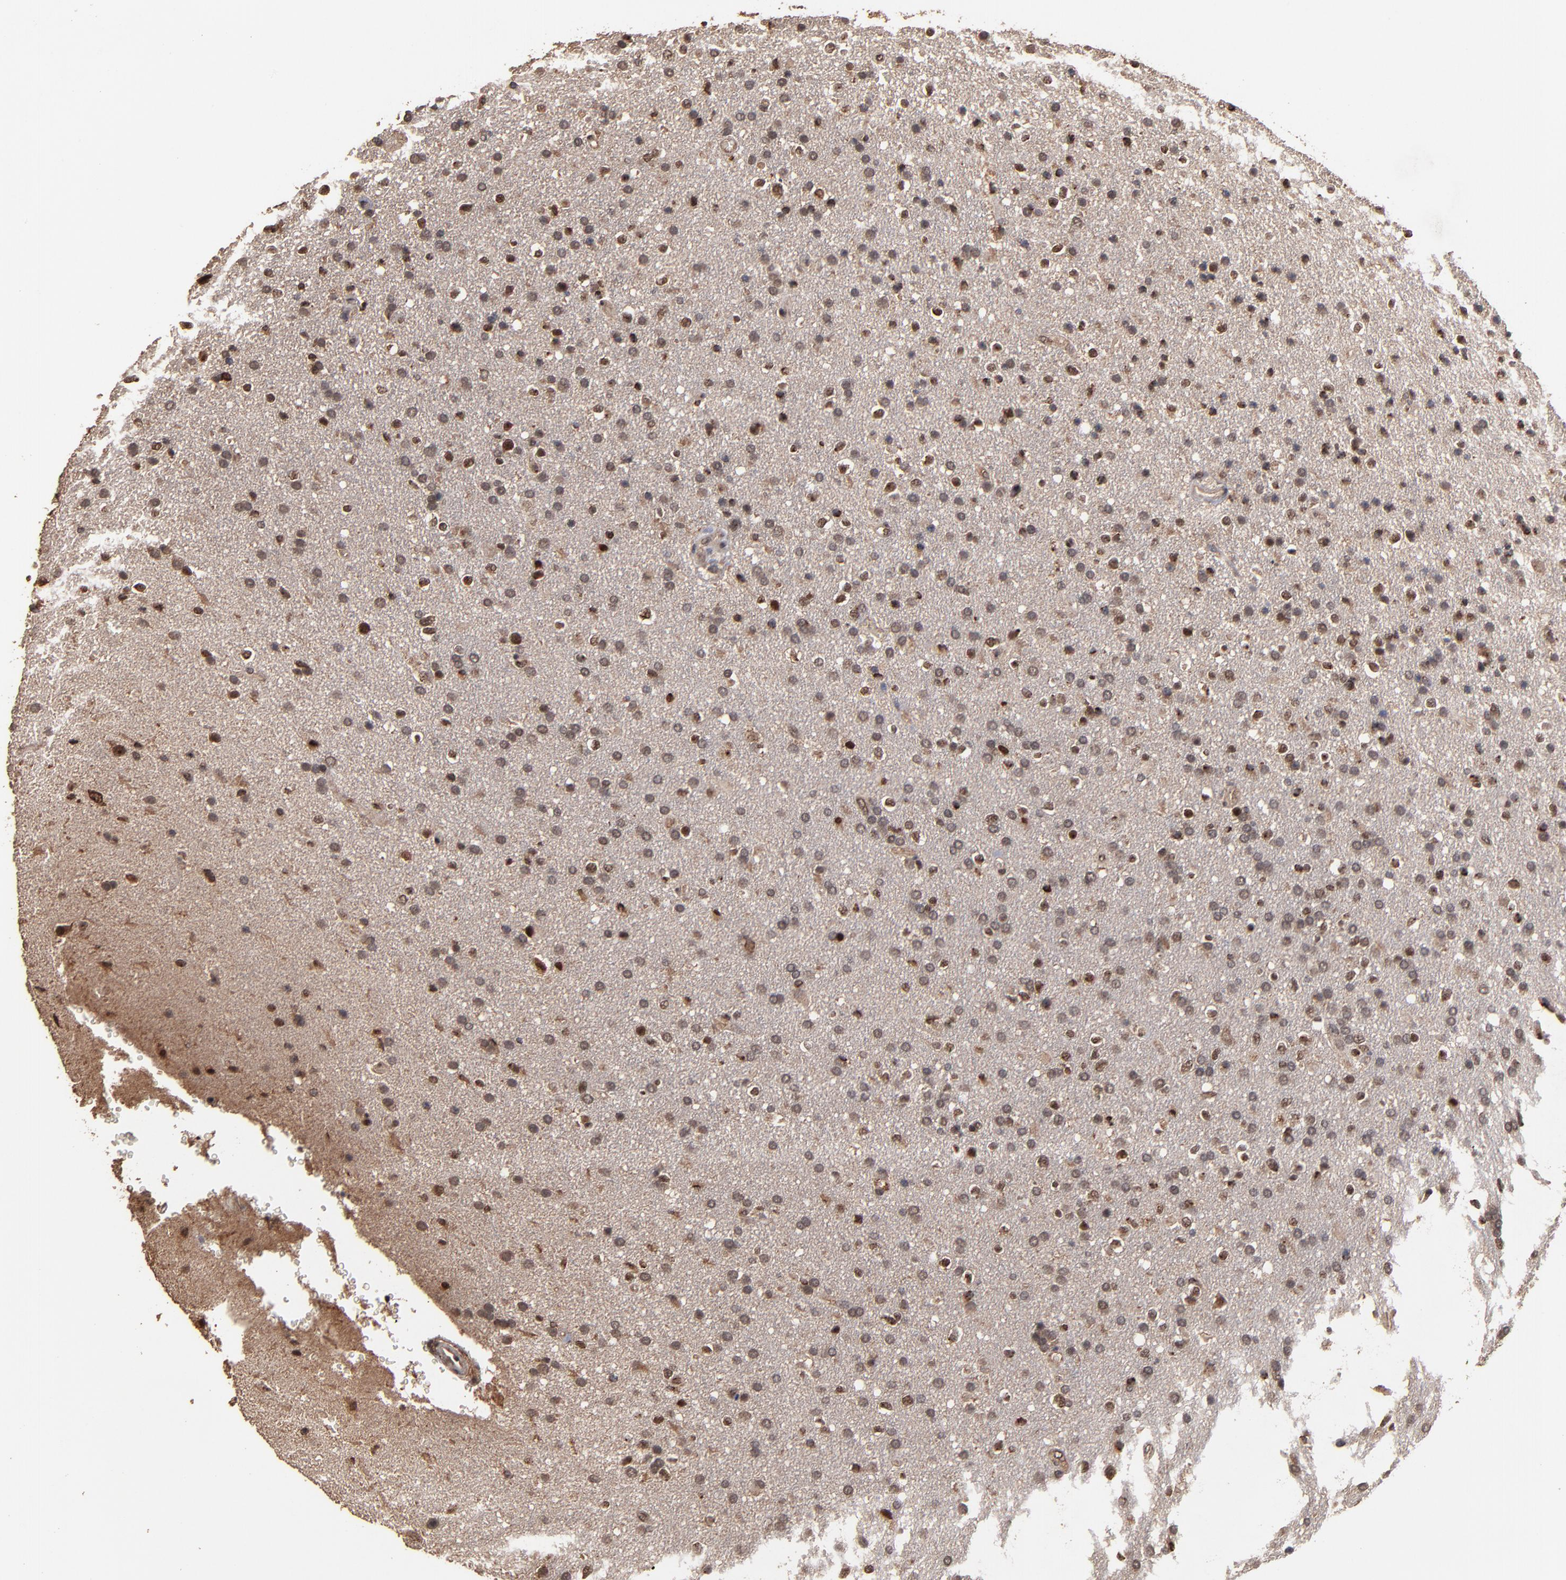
{"staining": {"intensity": "weak", "quantity": ">75%", "location": "cytoplasmic/membranous,nuclear"}, "tissue": "glioma", "cell_type": "Tumor cells", "image_type": "cancer", "snomed": [{"axis": "morphology", "description": "Glioma, malignant, High grade"}, {"axis": "topography", "description": "Brain"}], "caption": "Weak cytoplasmic/membranous and nuclear expression for a protein is seen in about >75% of tumor cells of malignant high-grade glioma using IHC.", "gene": "NXF2B", "patient": {"sex": "male", "age": 33}}